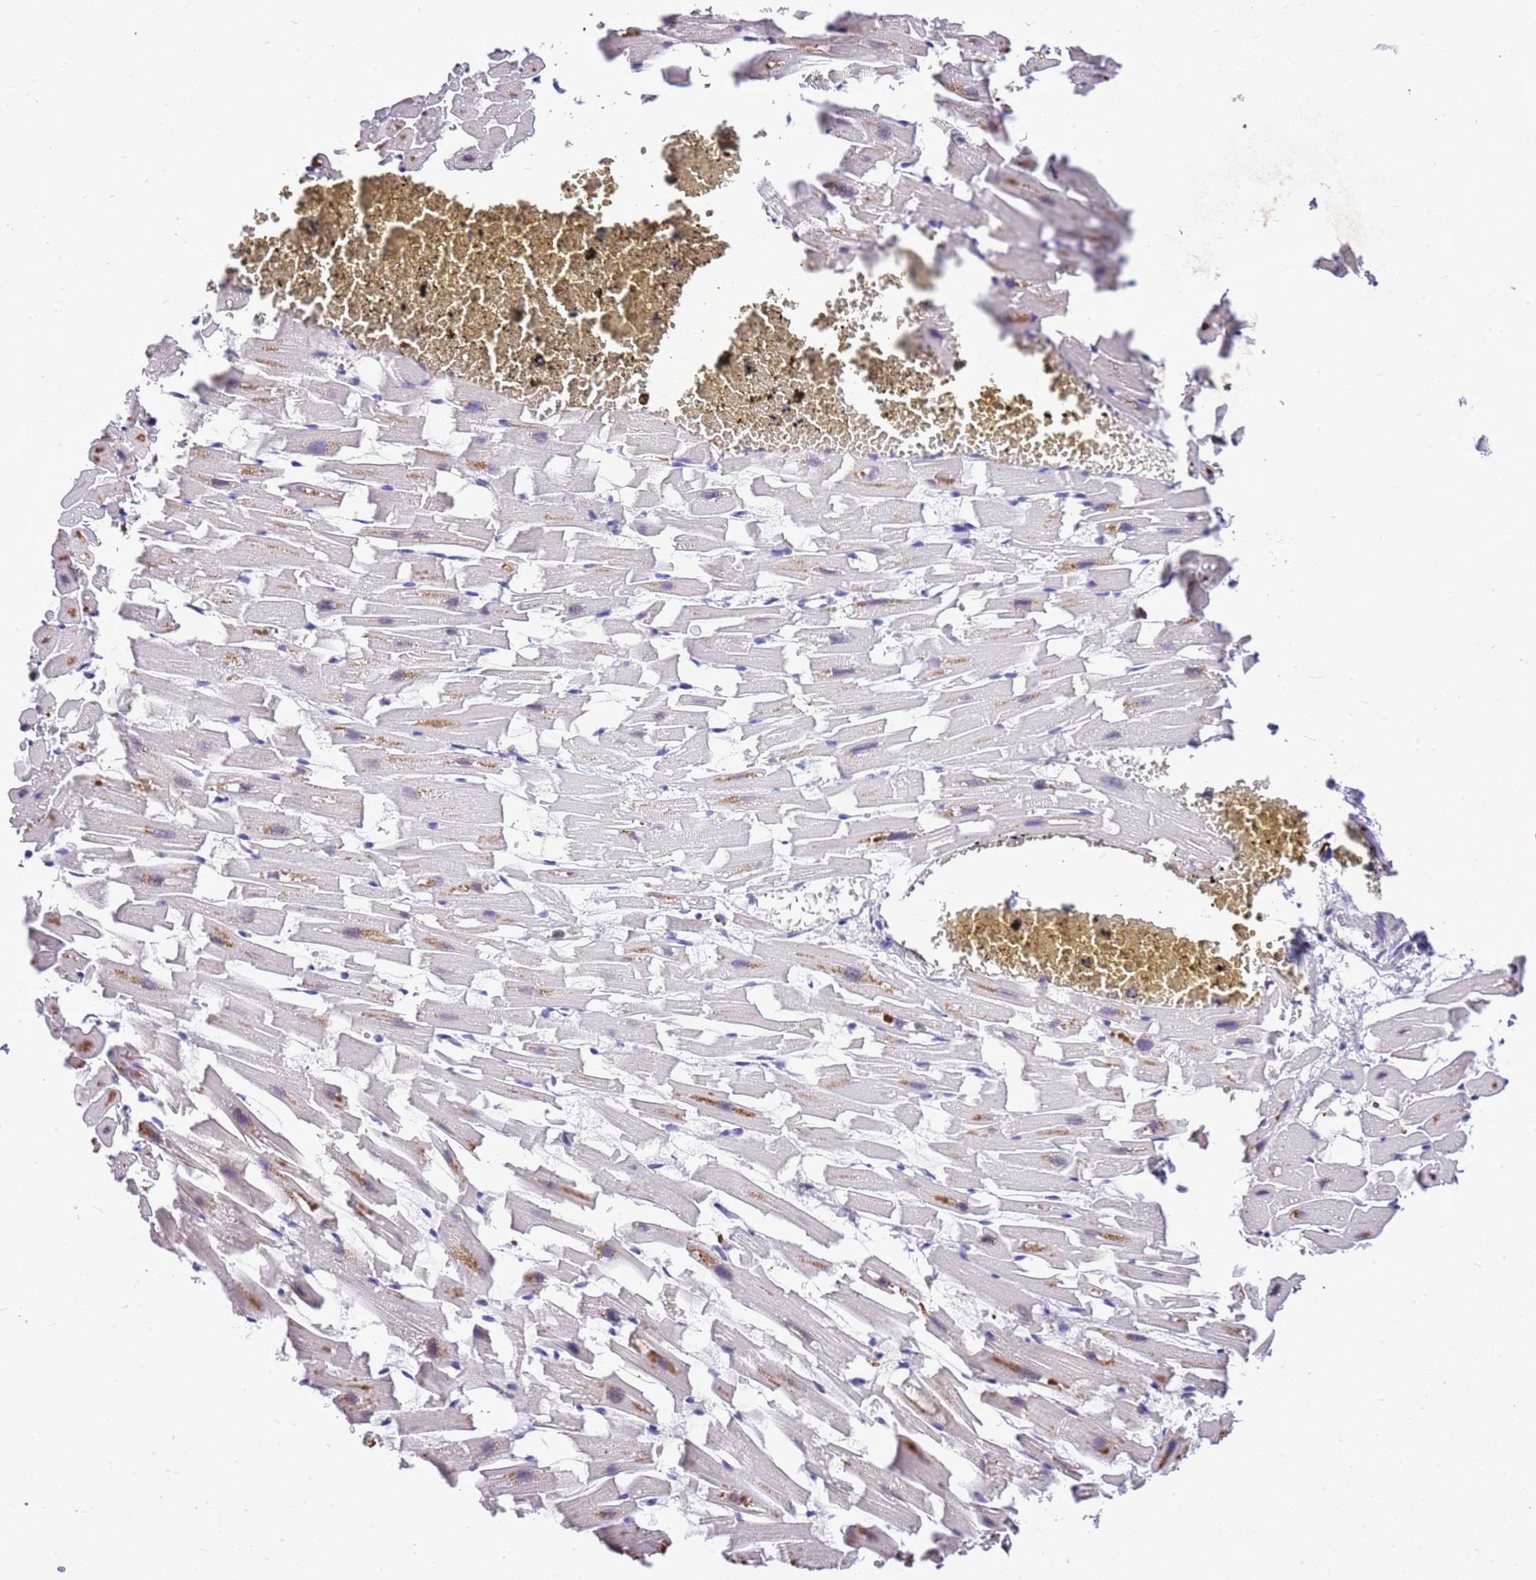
{"staining": {"intensity": "strong", "quantity": "<25%", "location": "cytoplasmic/membranous,nuclear"}, "tissue": "heart muscle", "cell_type": "Cardiomyocytes", "image_type": "normal", "snomed": [{"axis": "morphology", "description": "Normal tissue, NOS"}, {"axis": "topography", "description": "Heart"}], "caption": "Immunohistochemical staining of benign heart muscle shows <25% levels of strong cytoplasmic/membranous,nuclear protein staining in about <25% of cardiomyocytes. The protein is stained brown, and the nuclei are stained in blue (DAB (3,3'-diaminobenzidine) IHC with brightfield microscopy, high magnification).", "gene": "AKAP8L", "patient": {"sex": "female", "age": 64}}